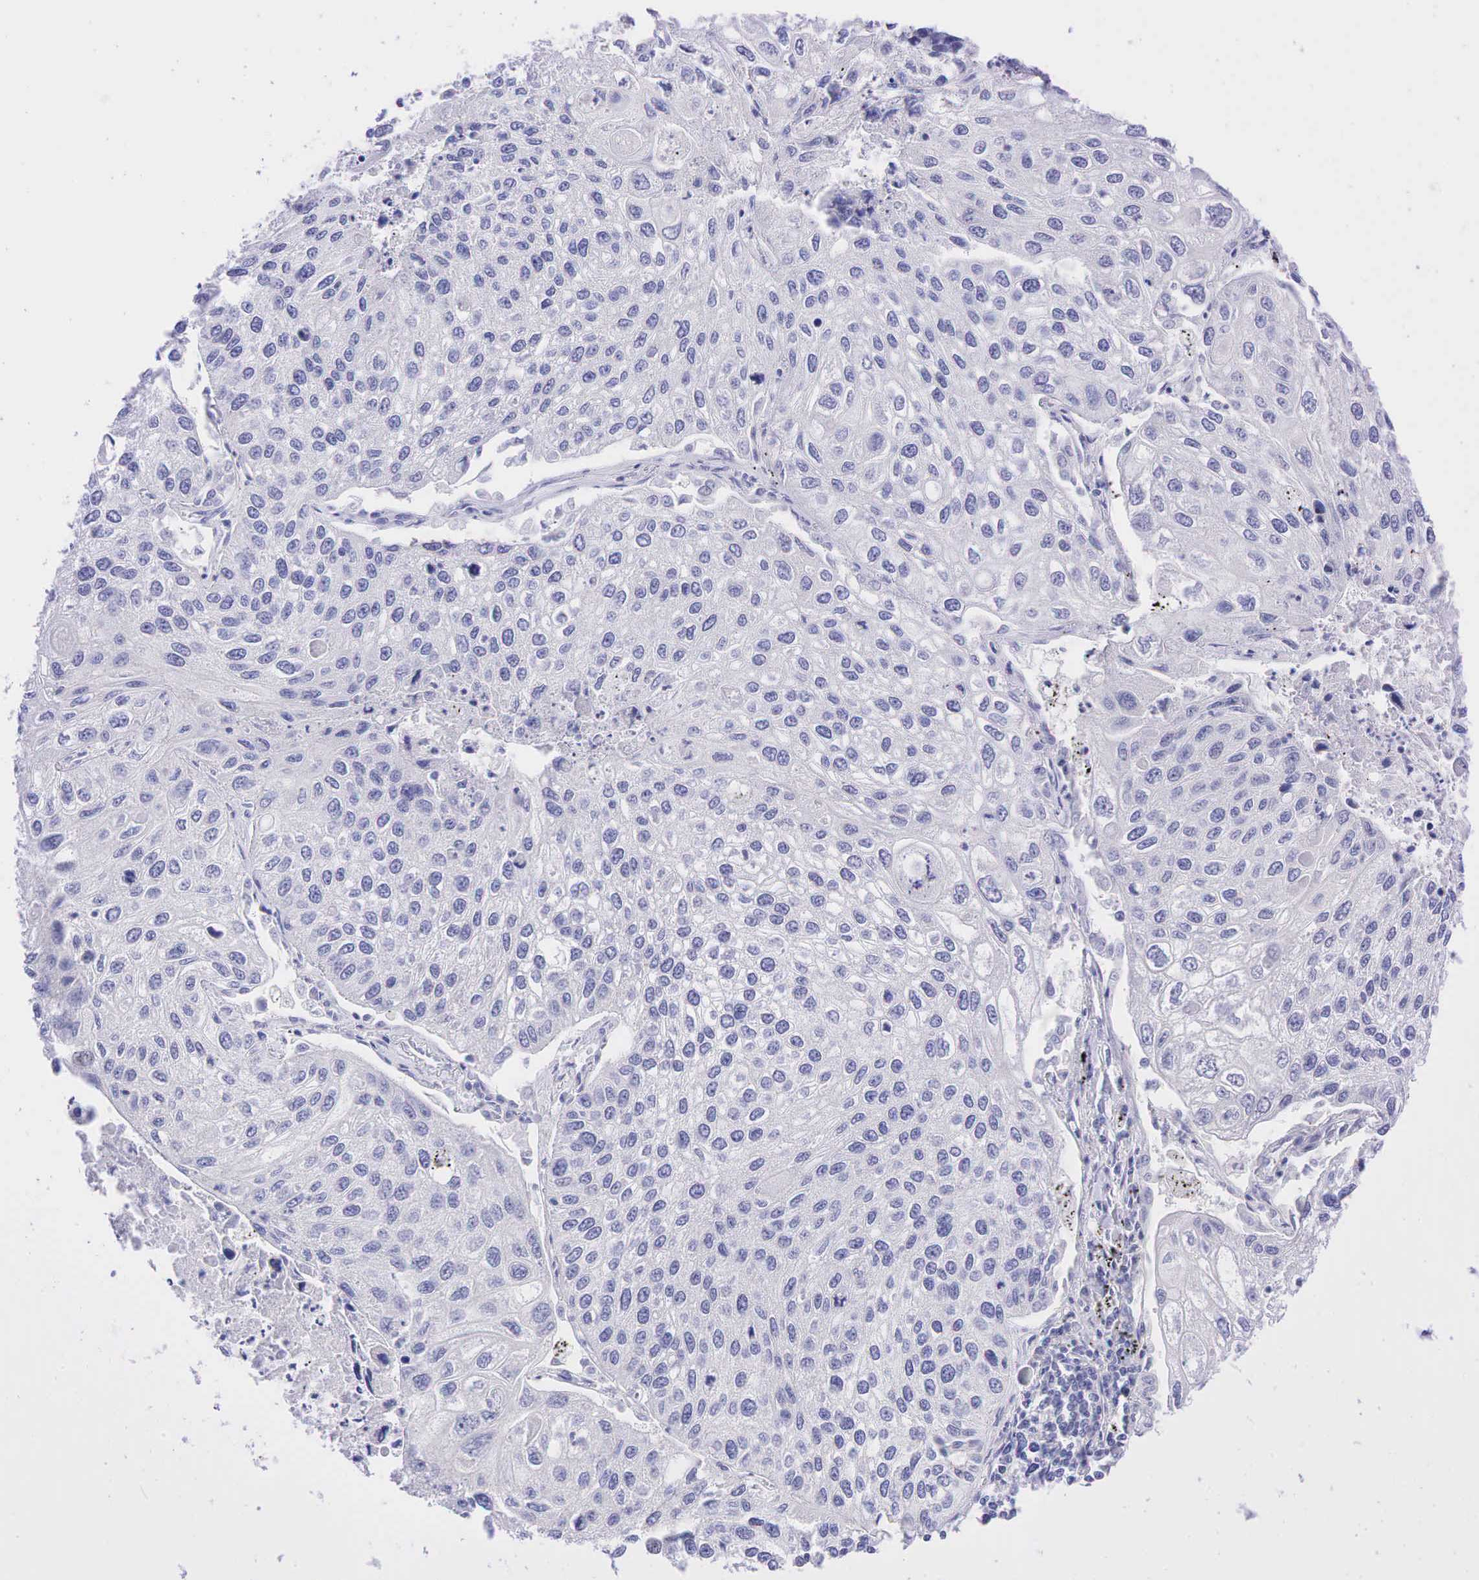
{"staining": {"intensity": "negative", "quantity": "none", "location": "none"}, "tissue": "lung cancer", "cell_type": "Tumor cells", "image_type": "cancer", "snomed": [{"axis": "morphology", "description": "Squamous cell carcinoma, NOS"}, {"axis": "topography", "description": "Lung"}], "caption": "This is an immunohistochemistry photomicrograph of human lung cancer. There is no positivity in tumor cells.", "gene": "AR", "patient": {"sex": "male", "age": 75}}